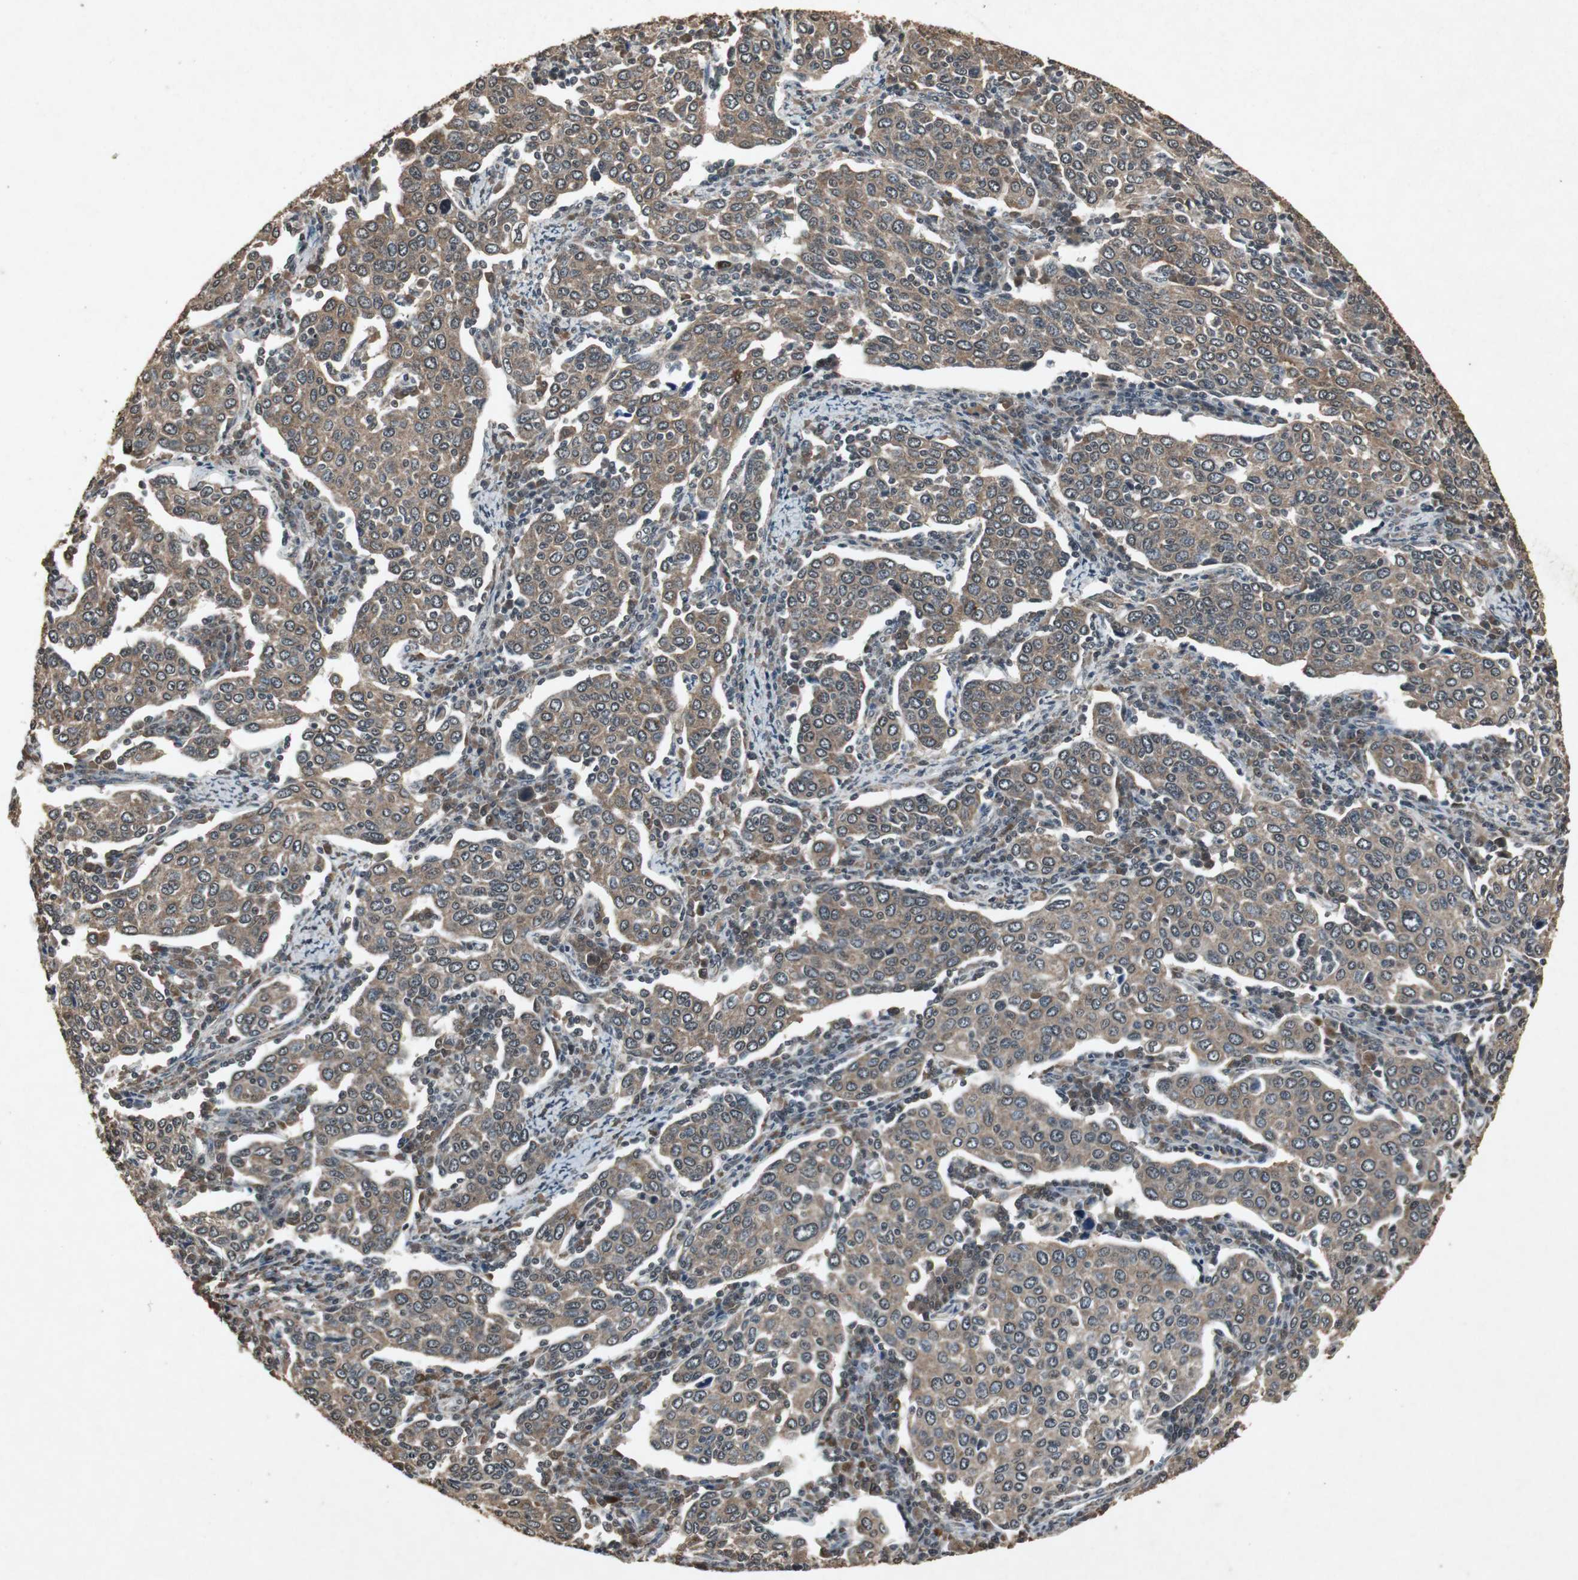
{"staining": {"intensity": "moderate", "quantity": ">75%", "location": "cytoplasmic/membranous"}, "tissue": "cervical cancer", "cell_type": "Tumor cells", "image_type": "cancer", "snomed": [{"axis": "morphology", "description": "Squamous cell carcinoma, NOS"}, {"axis": "topography", "description": "Cervix"}], "caption": "IHC of human cervical squamous cell carcinoma reveals medium levels of moderate cytoplasmic/membranous staining in approximately >75% of tumor cells.", "gene": "EMX1", "patient": {"sex": "female", "age": 40}}